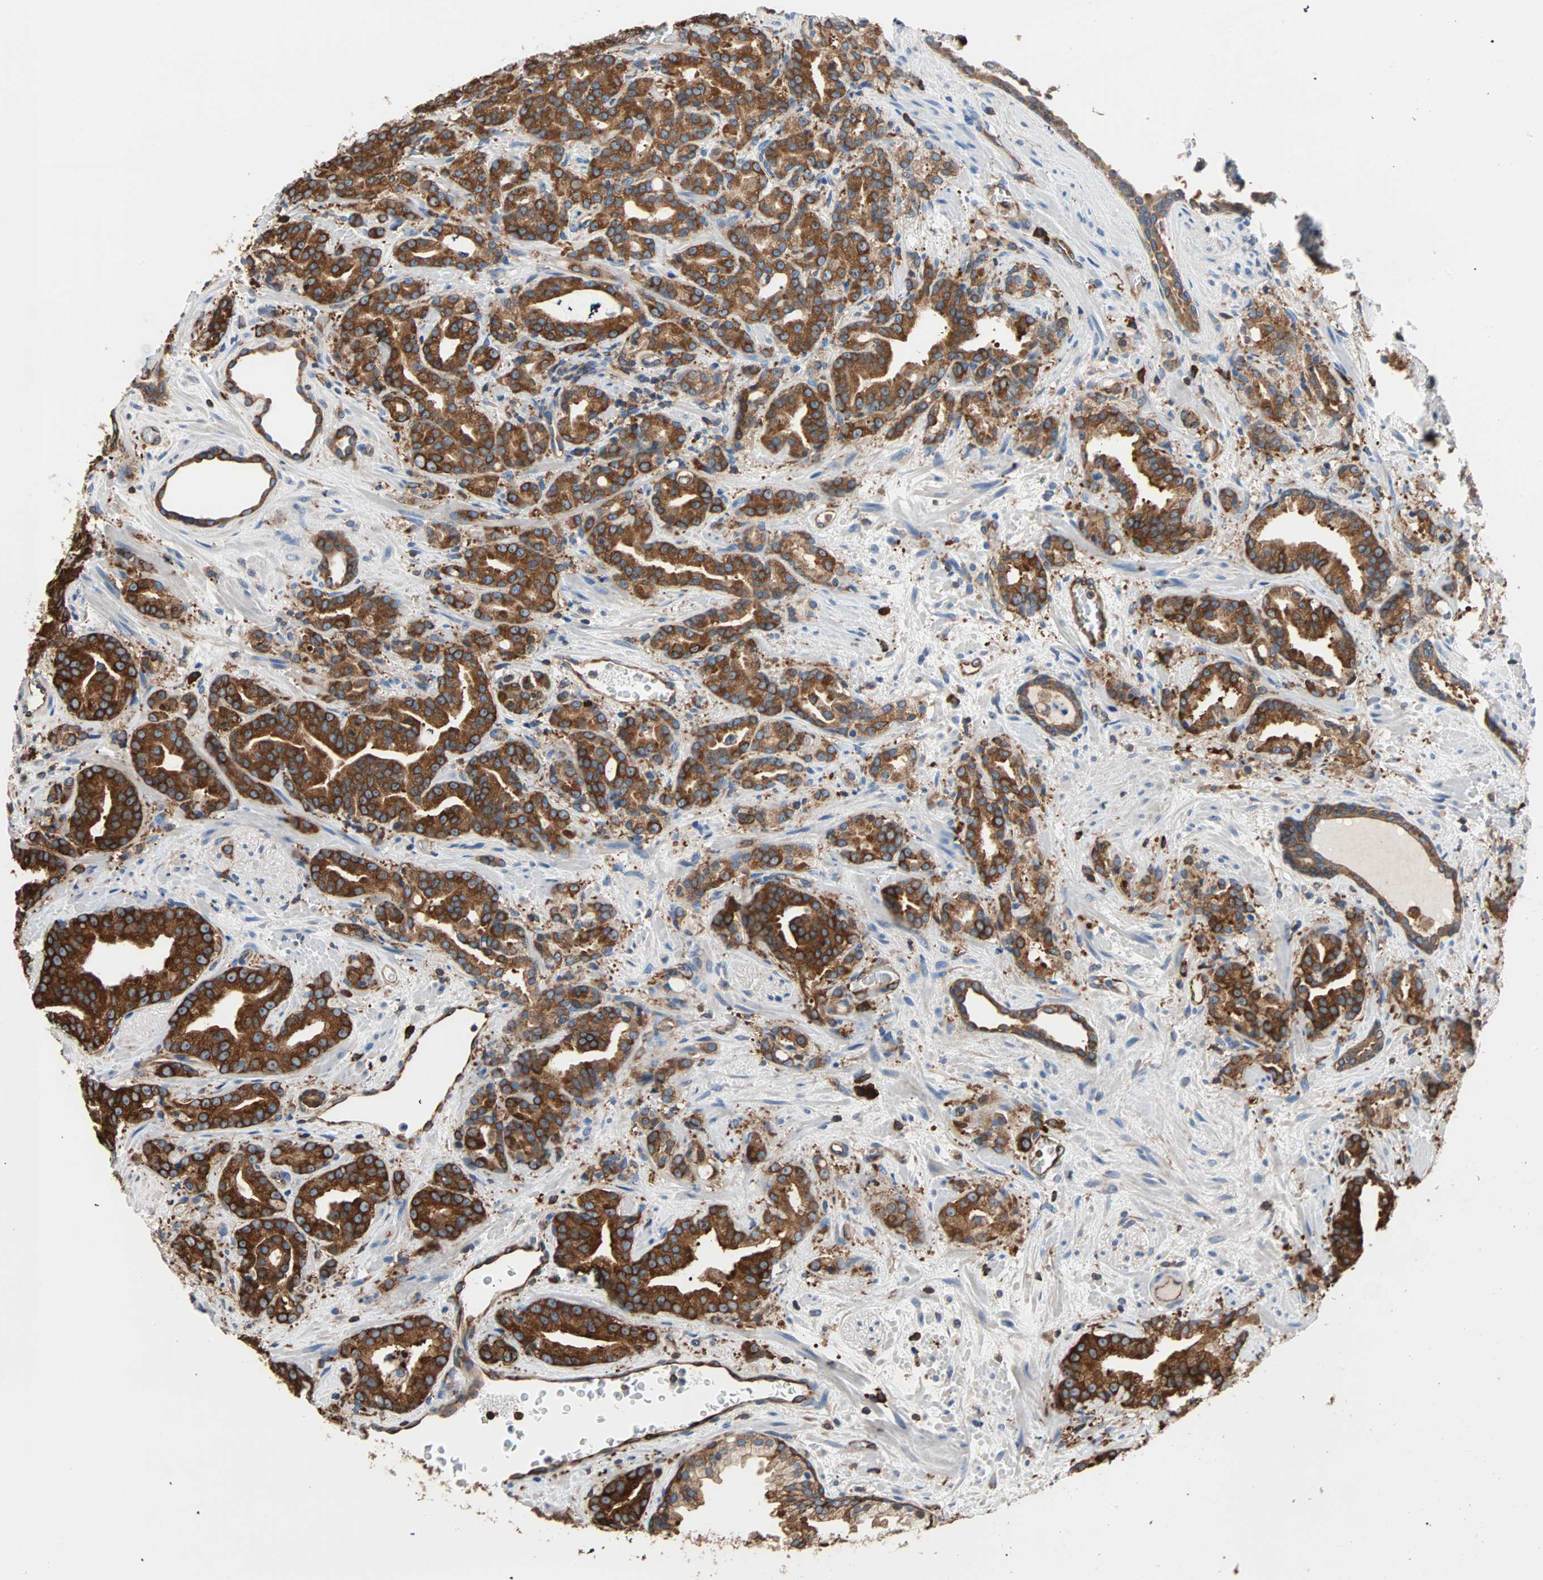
{"staining": {"intensity": "moderate", "quantity": ">75%", "location": "cytoplasmic/membranous"}, "tissue": "prostate cancer", "cell_type": "Tumor cells", "image_type": "cancer", "snomed": [{"axis": "morphology", "description": "Adenocarcinoma, Low grade"}, {"axis": "topography", "description": "Prostate"}], "caption": "Prostate cancer (low-grade adenocarcinoma) stained with immunohistochemistry demonstrates moderate cytoplasmic/membranous positivity in about >75% of tumor cells.", "gene": "EEF2", "patient": {"sex": "male", "age": 63}}